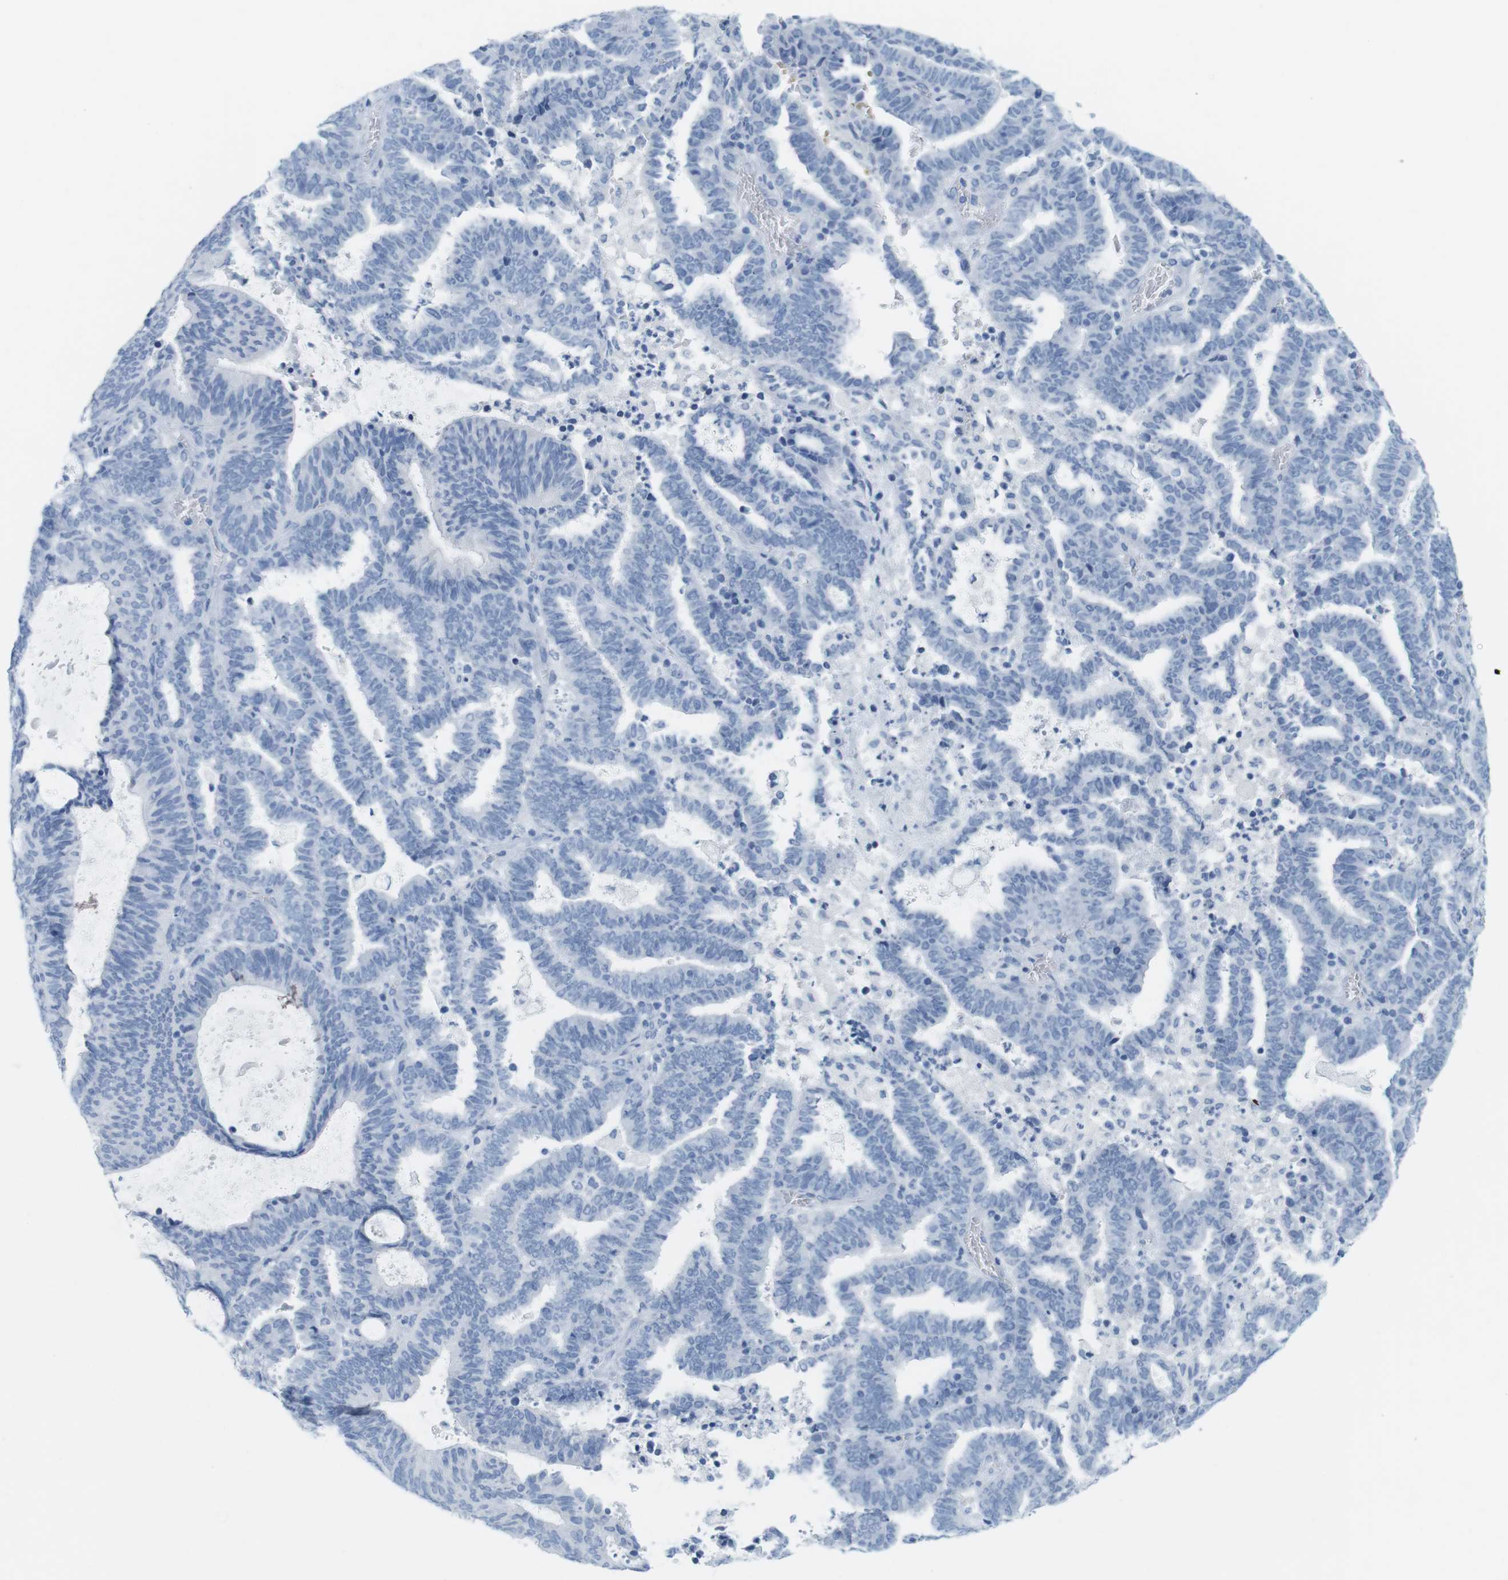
{"staining": {"intensity": "negative", "quantity": "none", "location": "none"}, "tissue": "endometrial cancer", "cell_type": "Tumor cells", "image_type": "cancer", "snomed": [{"axis": "morphology", "description": "Adenocarcinoma, NOS"}, {"axis": "topography", "description": "Uterus"}], "caption": "DAB immunohistochemical staining of human endometrial adenocarcinoma shows no significant staining in tumor cells.", "gene": "TNNT2", "patient": {"sex": "female", "age": 83}}